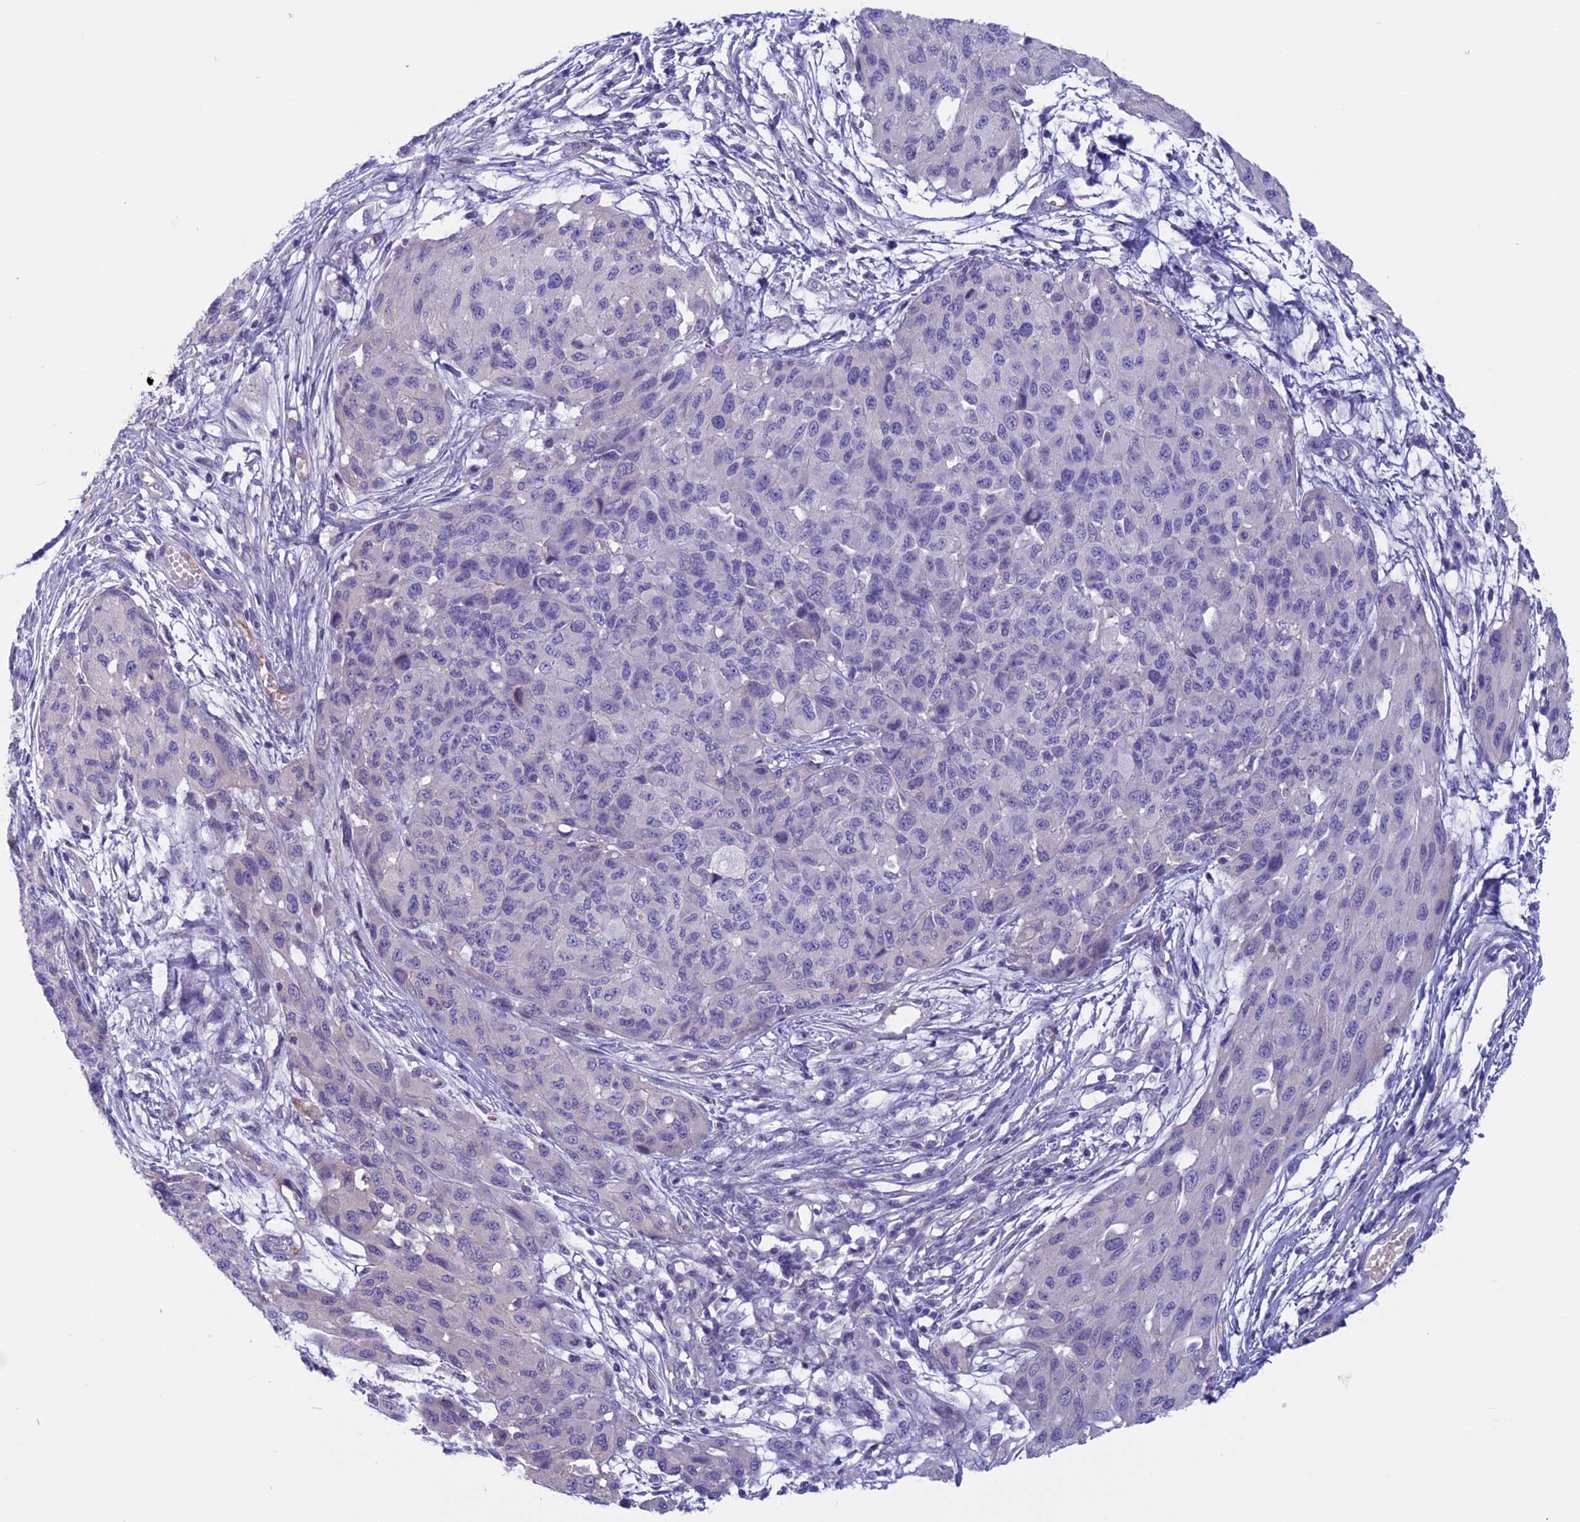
{"staining": {"intensity": "negative", "quantity": "none", "location": "none"}, "tissue": "melanoma", "cell_type": "Tumor cells", "image_type": "cancer", "snomed": [{"axis": "morphology", "description": "Normal tissue, NOS"}, {"axis": "morphology", "description": "Malignant melanoma, NOS"}, {"axis": "topography", "description": "Skin"}], "caption": "Tumor cells are negative for protein expression in human malignant melanoma.", "gene": "ANGPTL2", "patient": {"sex": "male", "age": 62}}